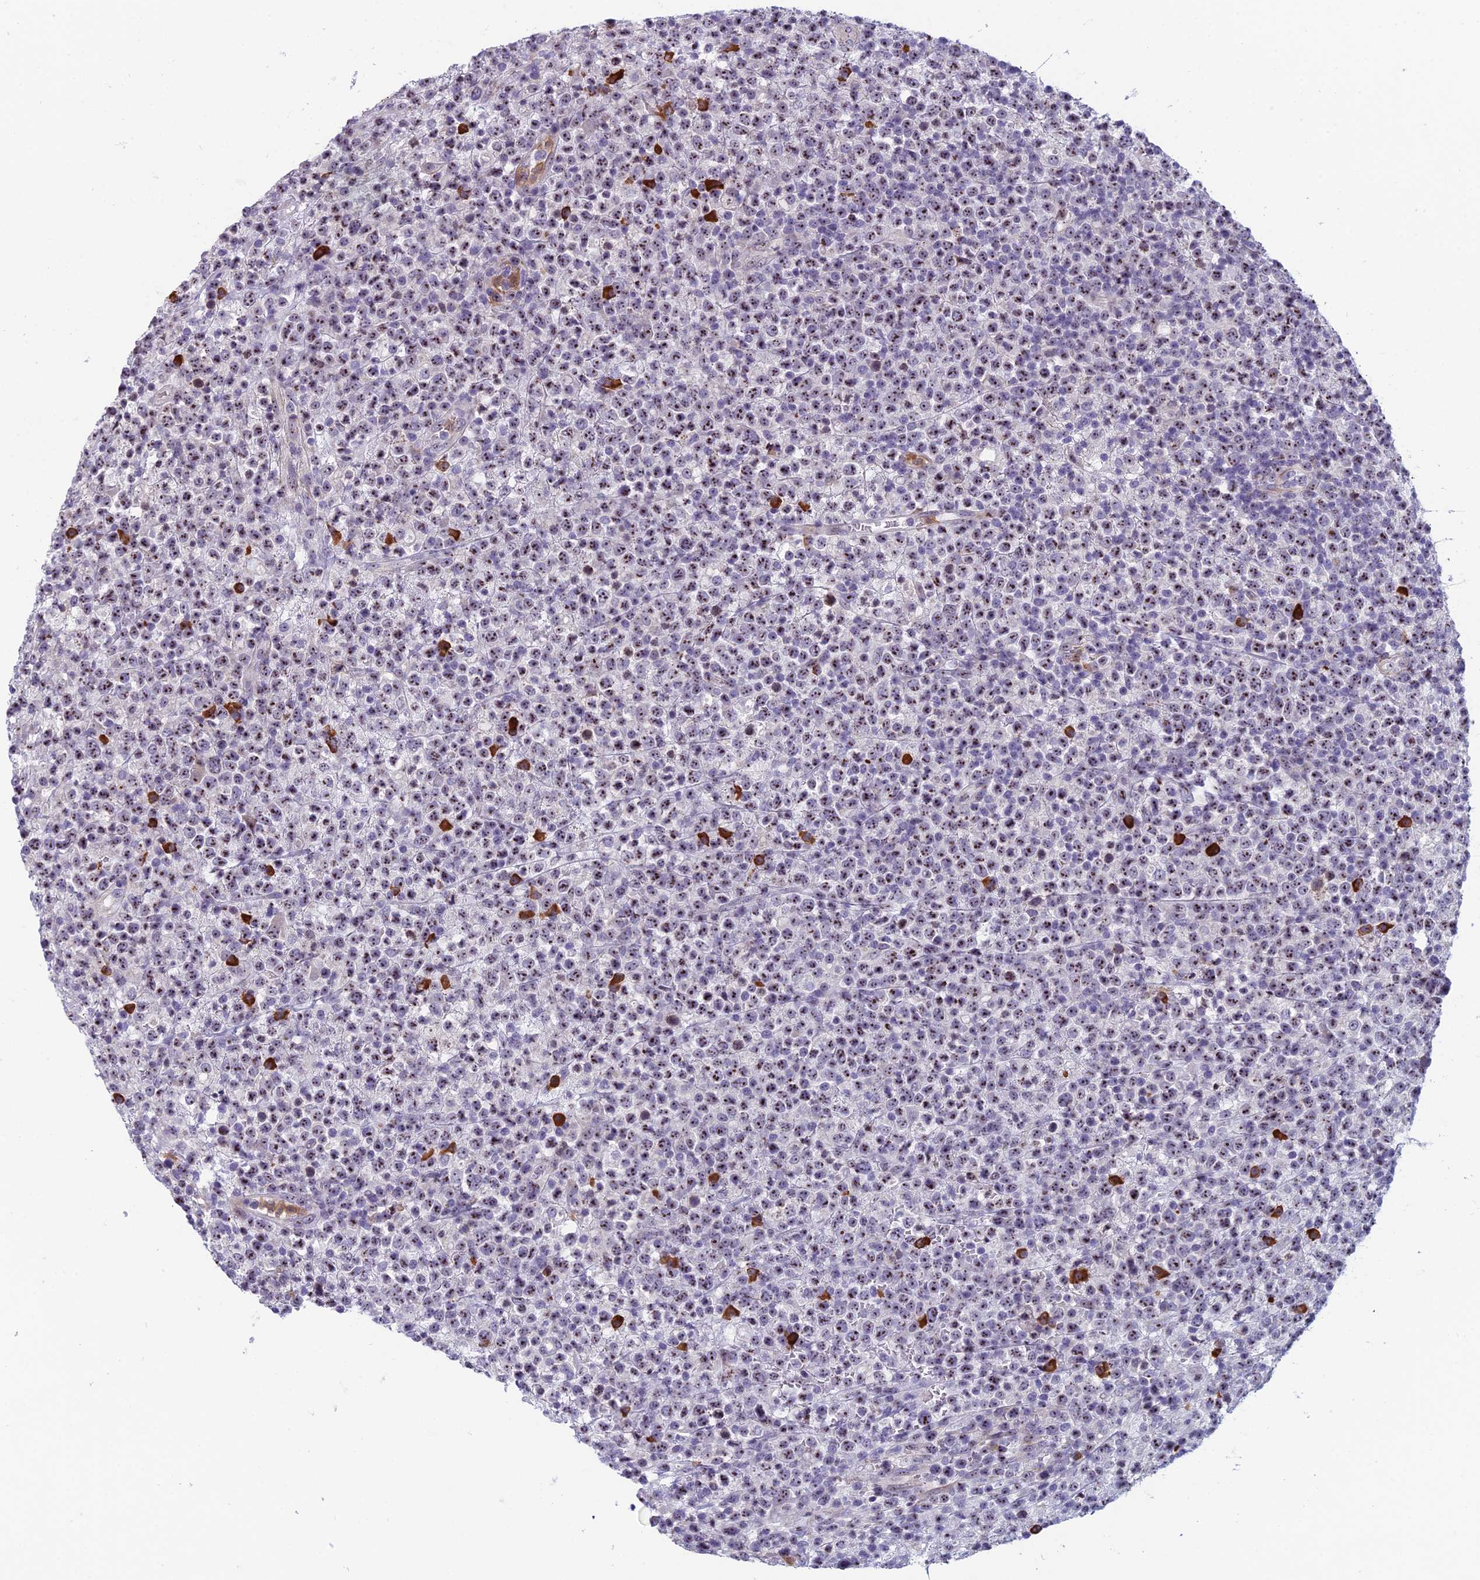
{"staining": {"intensity": "moderate", "quantity": ">75%", "location": "nuclear"}, "tissue": "lymphoma", "cell_type": "Tumor cells", "image_type": "cancer", "snomed": [{"axis": "morphology", "description": "Malignant lymphoma, non-Hodgkin's type, High grade"}, {"axis": "topography", "description": "Colon"}], "caption": "Protein analysis of lymphoma tissue shows moderate nuclear staining in about >75% of tumor cells. (Brightfield microscopy of DAB IHC at high magnification).", "gene": "NOC2L", "patient": {"sex": "female", "age": 53}}